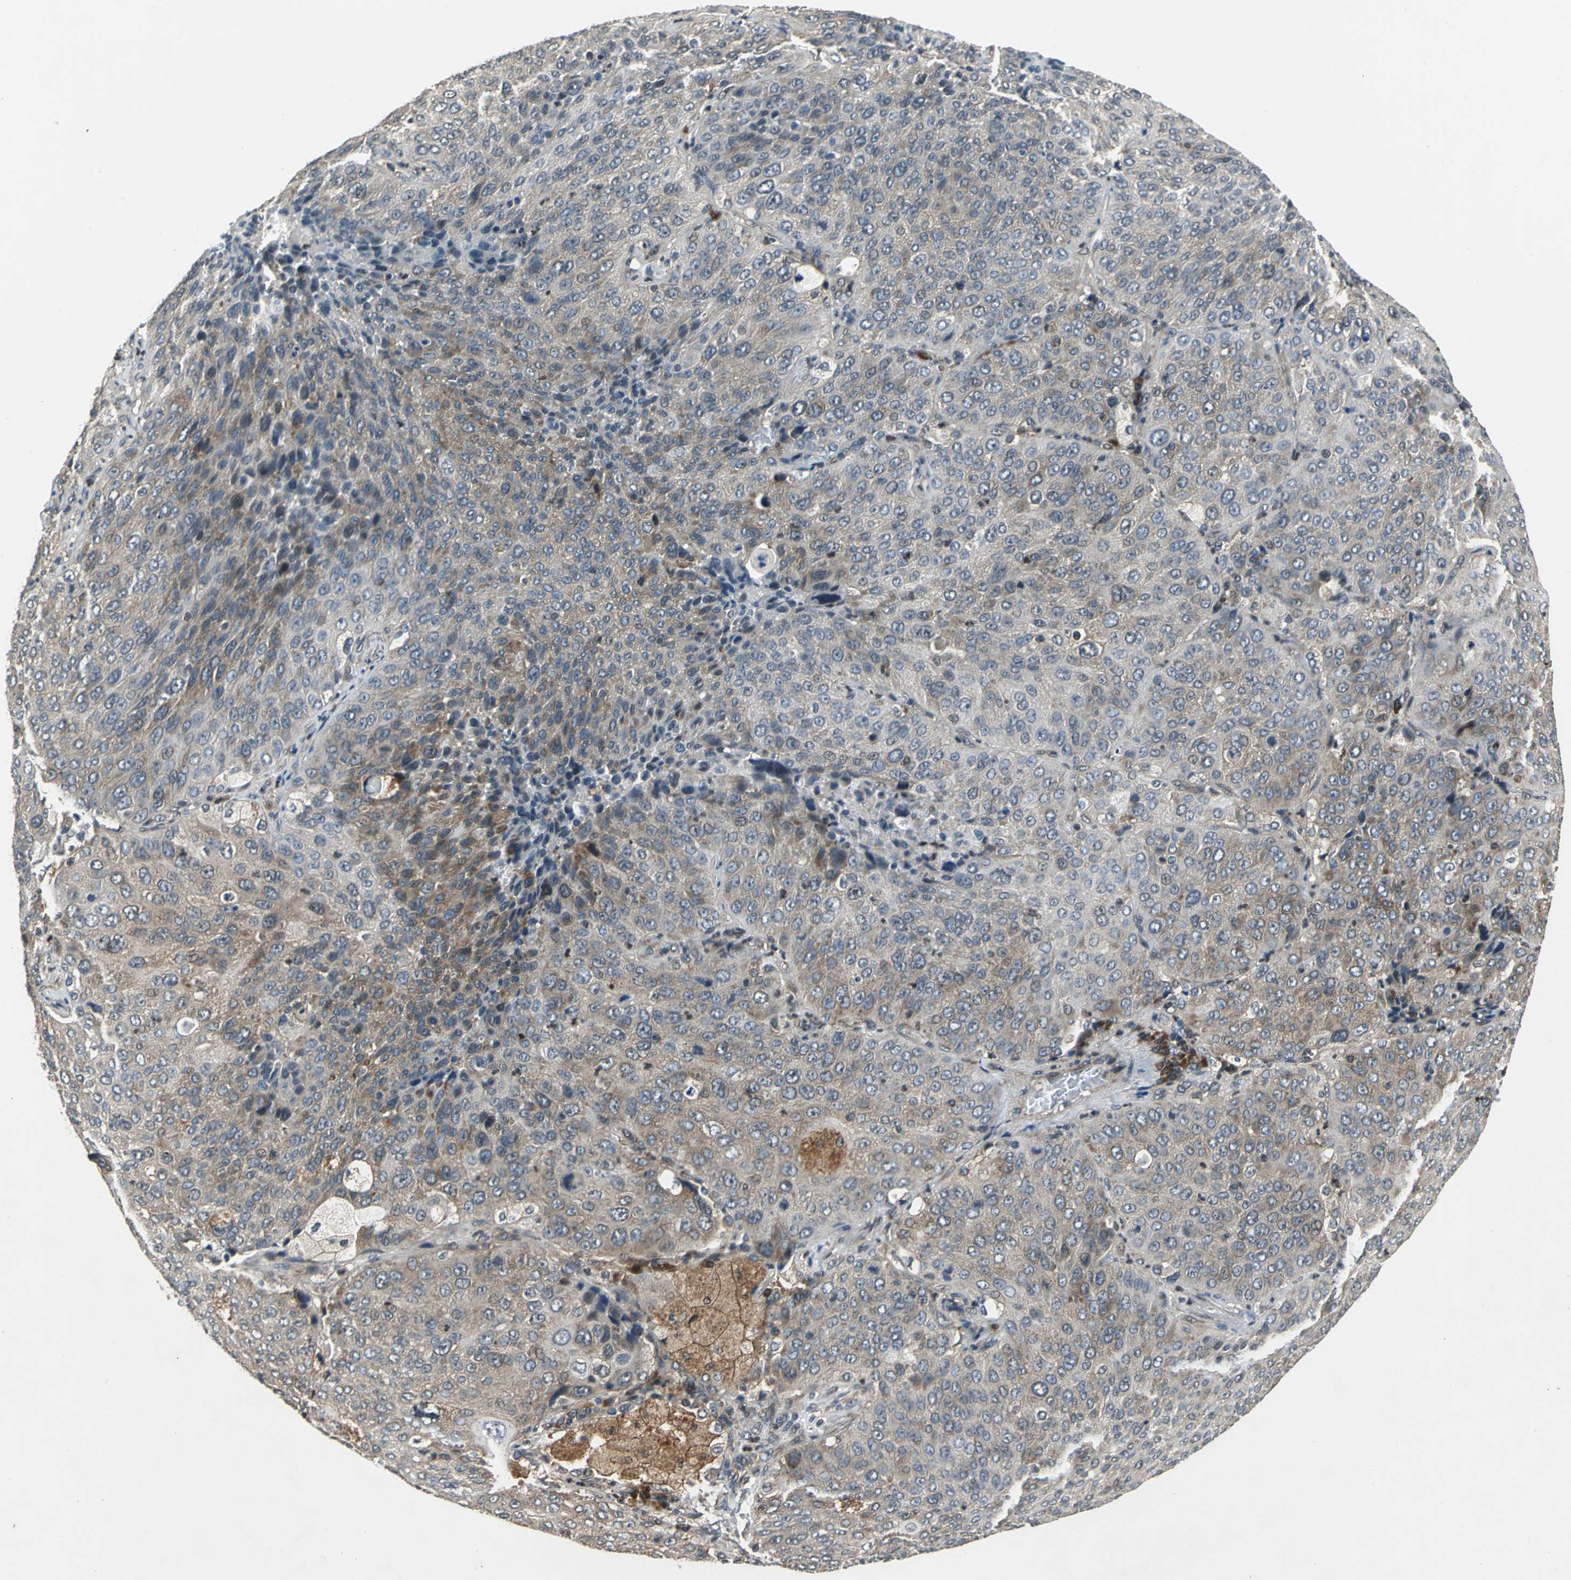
{"staining": {"intensity": "moderate", "quantity": ">75%", "location": "cytoplasmic/membranous"}, "tissue": "lung cancer", "cell_type": "Tumor cells", "image_type": "cancer", "snomed": [{"axis": "morphology", "description": "Squamous cell carcinoma, NOS"}, {"axis": "topography", "description": "Lung"}], "caption": "The photomicrograph reveals immunohistochemical staining of lung cancer (squamous cell carcinoma). There is moderate cytoplasmic/membranous positivity is seen in about >75% of tumor cells.", "gene": "EIF2B2", "patient": {"sex": "male", "age": 54}}